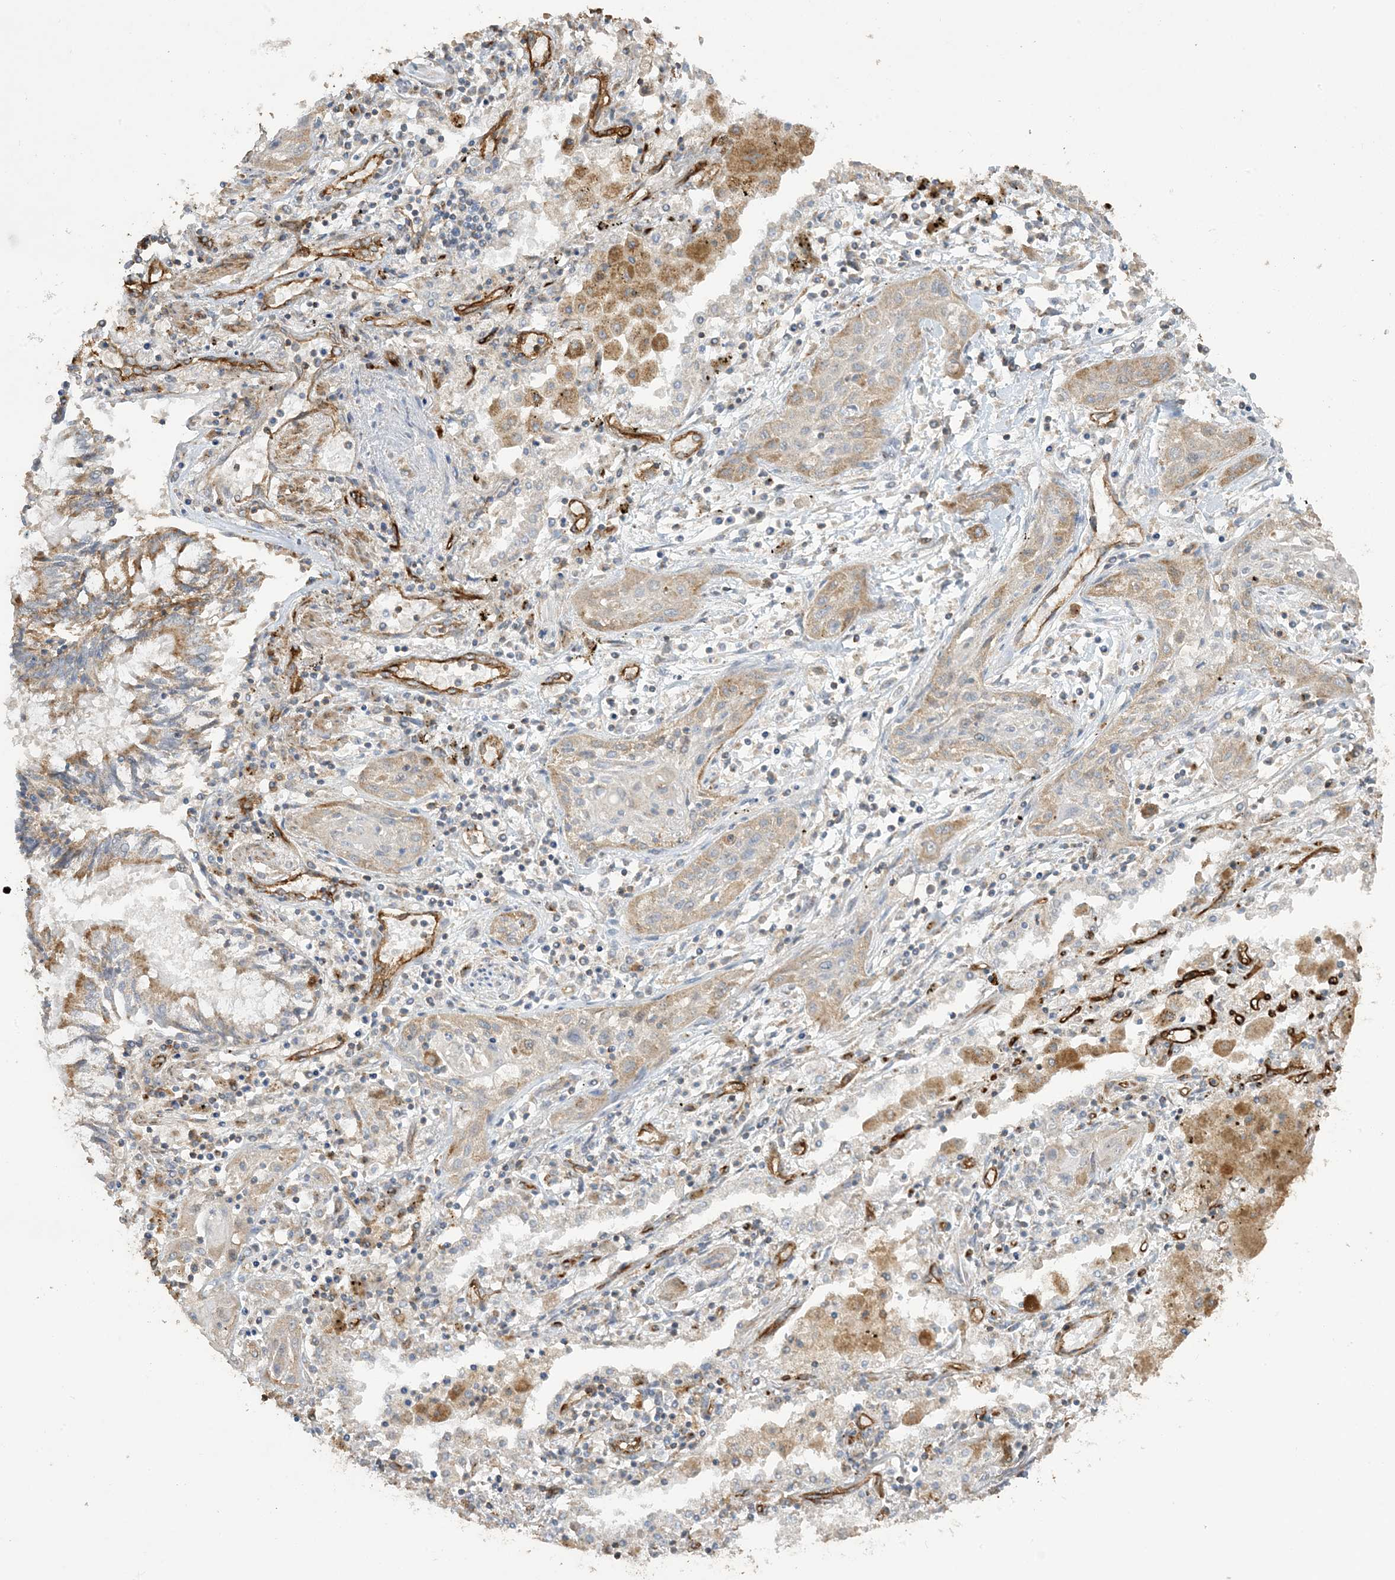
{"staining": {"intensity": "moderate", "quantity": "<25%", "location": "cytoplasmic/membranous"}, "tissue": "lung cancer", "cell_type": "Tumor cells", "image_type": "cancer", "snomed": [{"axis": "morphology", "description": "Squamous cell carcinoma, NOS"}, {"axis": "topography", "description": "Lung"}], "caption": "Lung squamous cell carcinoma tissue demonstrates moderate cytoplasmic/membranous expression in about <25% of tumor cells The staining was performed using DAB to visualize the protein expression in brown, while the nuclei were stained in blue with hematoxylin (Magnification: 20x).", "gene": "AGA", "patient": {"sex": "female", "age": 47}}